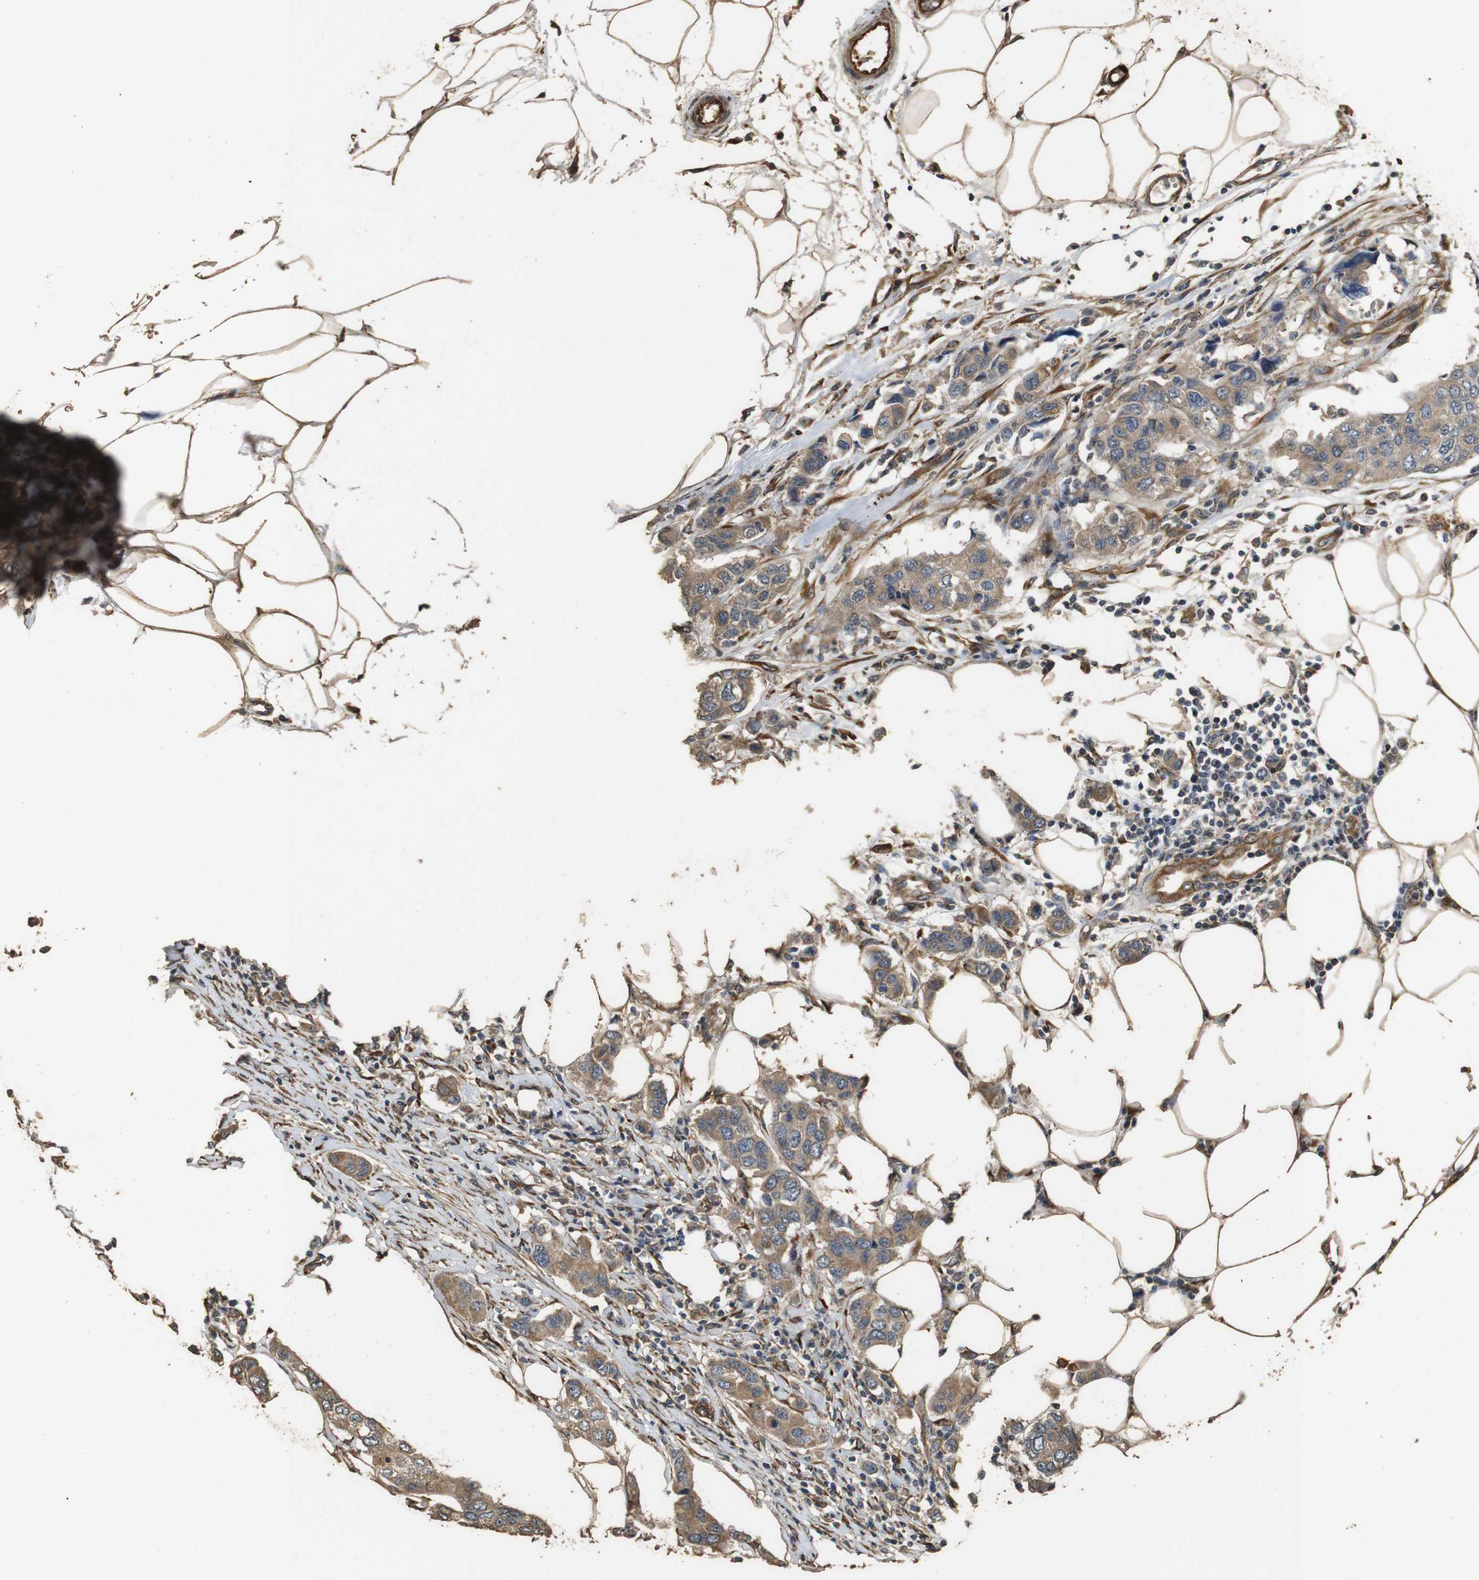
{"staining": {"intensity": "moderate", "quantity": ">75%", "location": "cytoplasmic/membranous"}, "tissue": "breast cancer", "cell_type": "Tumor cells", "image_type": "cancer", "snomed": [{"axis": "morphology", "description": "Duct carcinoma"}, {"axis": "topography", "description": "Breast"}], "caption": "DAB immunohistochemical staining of human breast cancer displays moderate cytoplasmic/membranous protein expression in approximately >75% of tumor cells. Nuclei are stained in blue.", "gene": "CNPY4", "patient": {"sex": "female", "age": 50}}